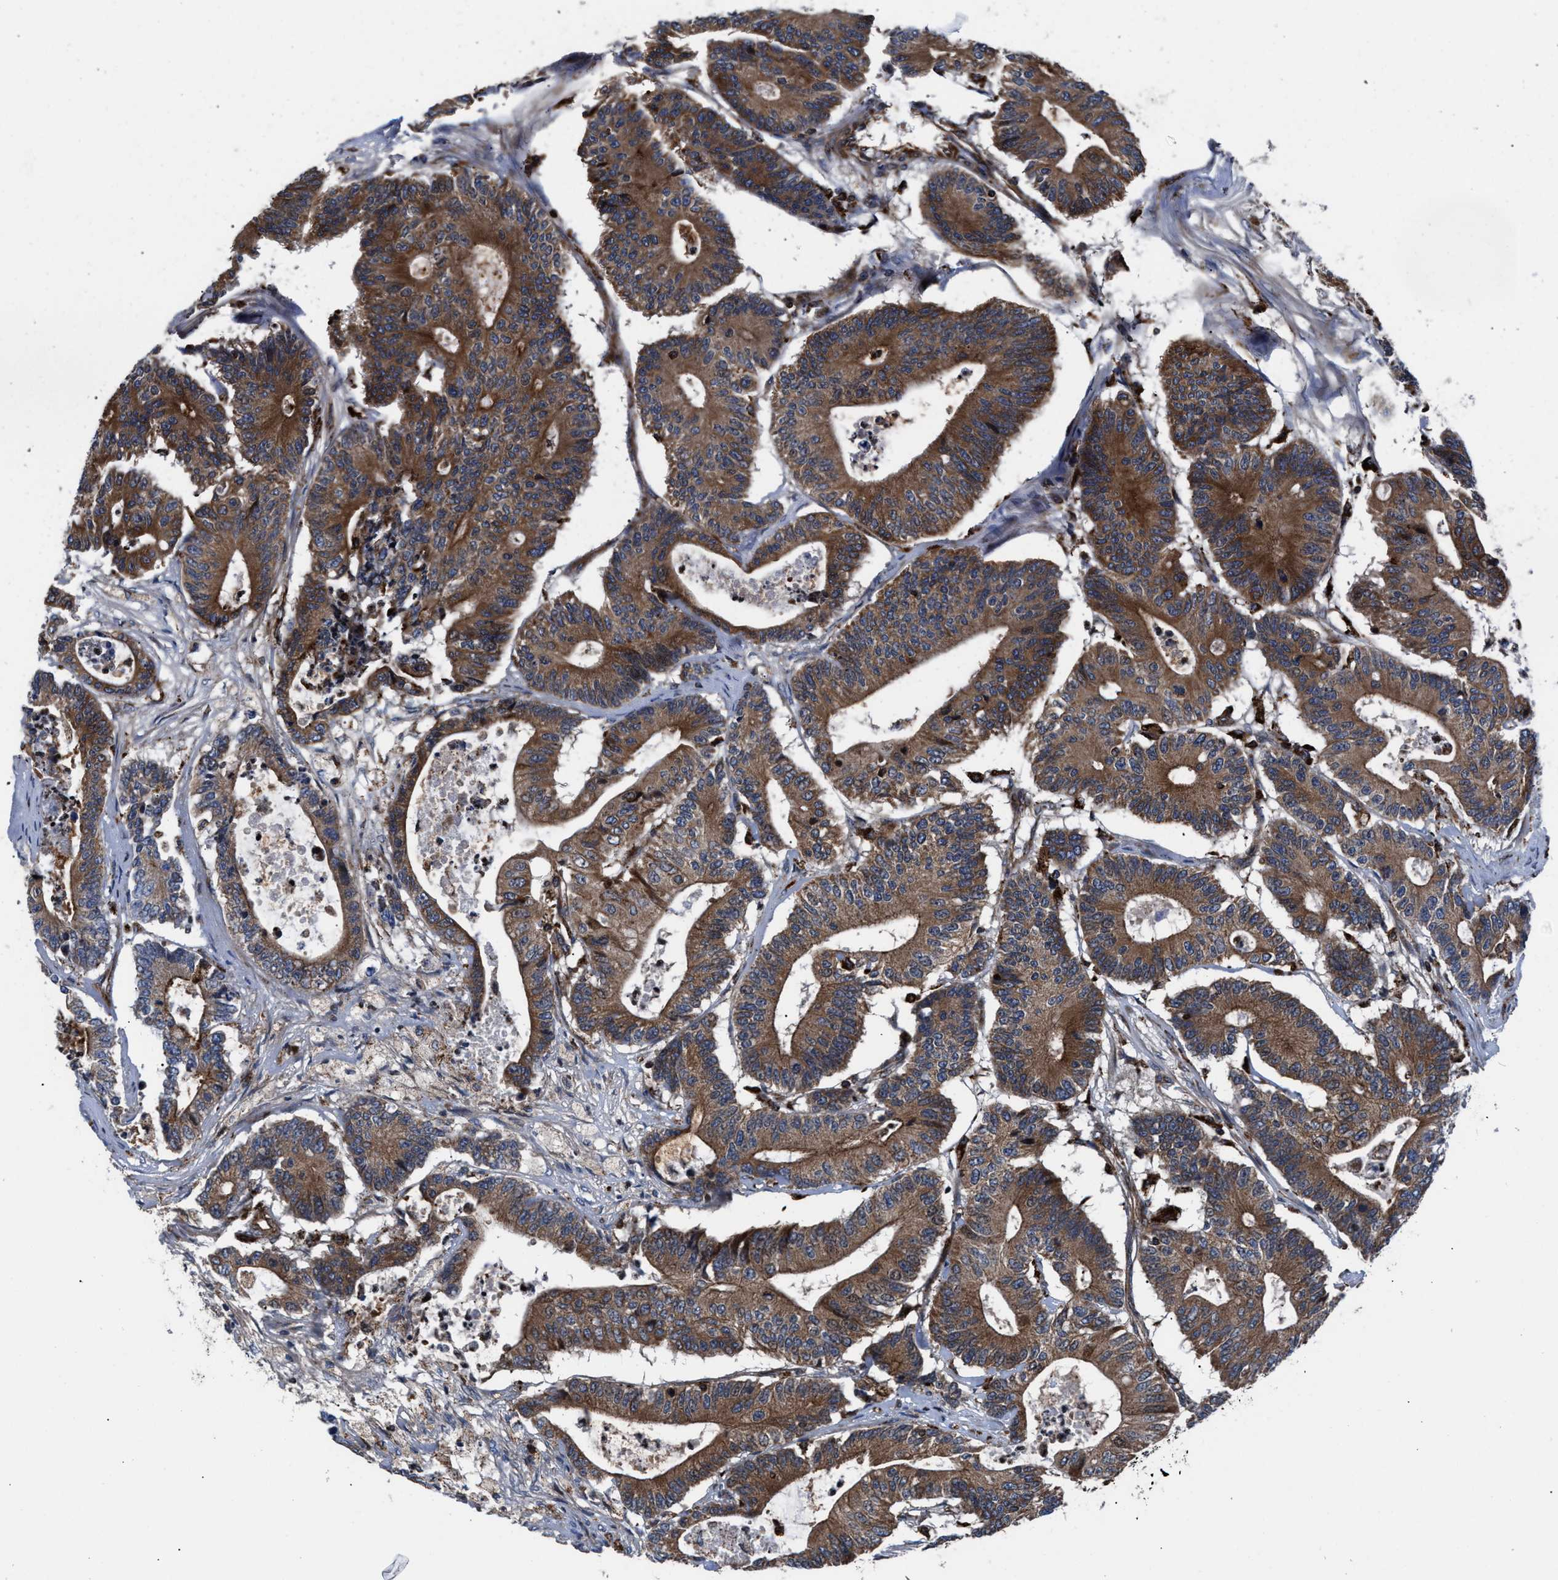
{"staining": {"intensity": "strong", "quantity": ">75%", "location": "cytoplasmic/membranous"}, "tissue": "colorectal cancer", "cell_type": "Tumor cells", "image_type": "cancer", "snomed": [{"axis": "morphology", "description": "Adenocarcinoma, NOS"}, {"axis": "topography", "description": "Colon"}], "caption": "Immunohistochemistry (IHC) staining of colorectal adenocarcinoma, which shows high levels of strong cytoplasmic/membranous staining in about >75% of tumor cells indicating strong cytoplasmic/membranous protein positivity. The staining was performed using DAB (brown) for protein detection and nuclei were counterstained in hematoxylin (blue).", "gene": "PRR15L", "patient": {"sex": "female", "age": 84}}